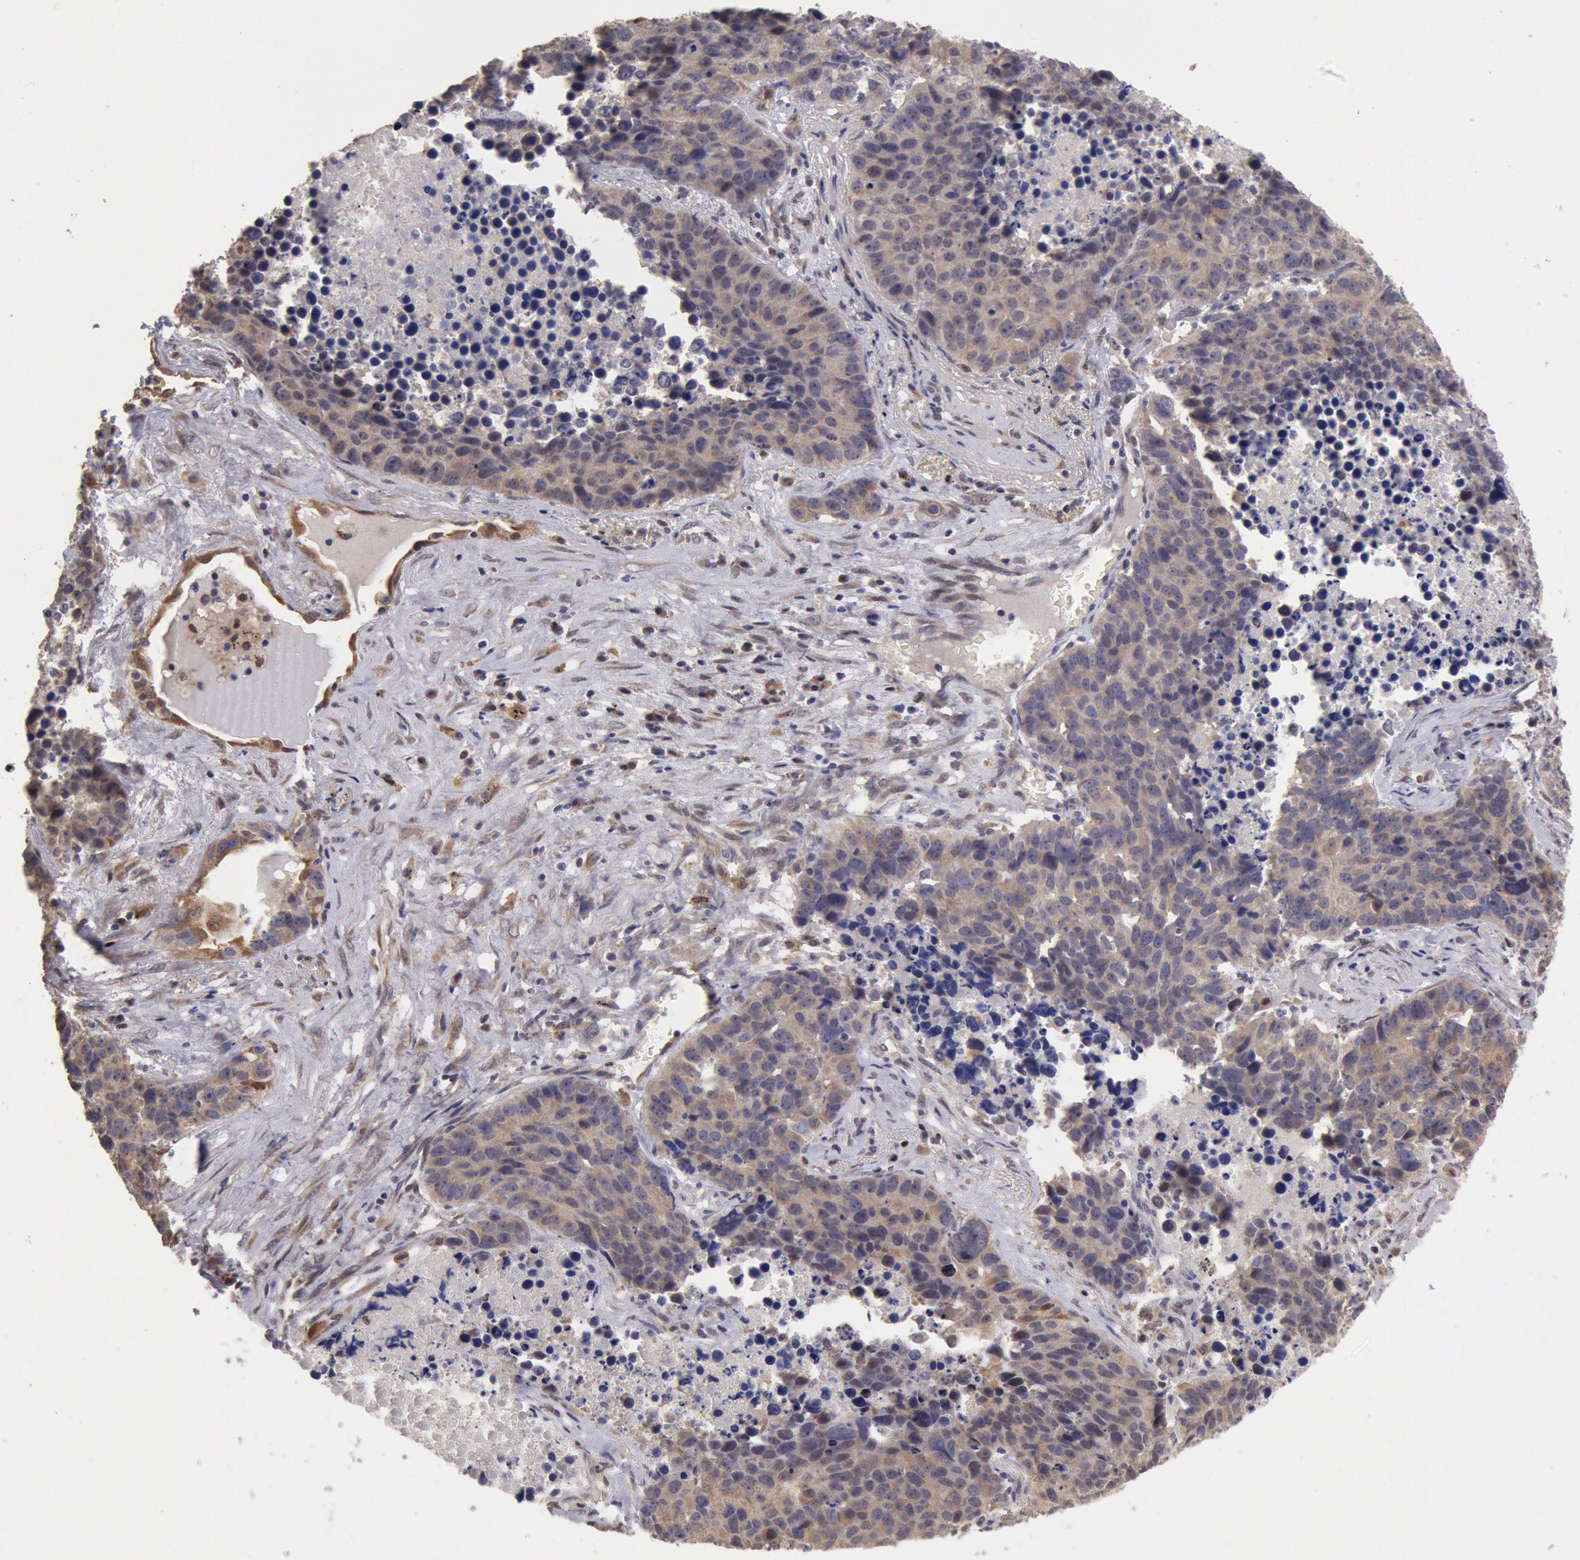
{"staining": {"intensity": "moderate", "quantity": ">75%", "location": "cytoplasmic/membranous"}, "tissue": "lung cancer", "cell_type": "Tumor cells", "image_type": "cancer", "snomed": [{"axis": "morphology", "description": "Carcinoid, malignant, NOS"}, {"axis": "topography", "description": "Lung"}], "caption": "This is an image of immunohistochemistry (IHC) staining of lung cancer (malignant carcinoid), which shows moderate staining in the cytoplasmic/membranous of tumor cells.", "gene": "COMT", "patient": {"sex": "male", "age": 60}}